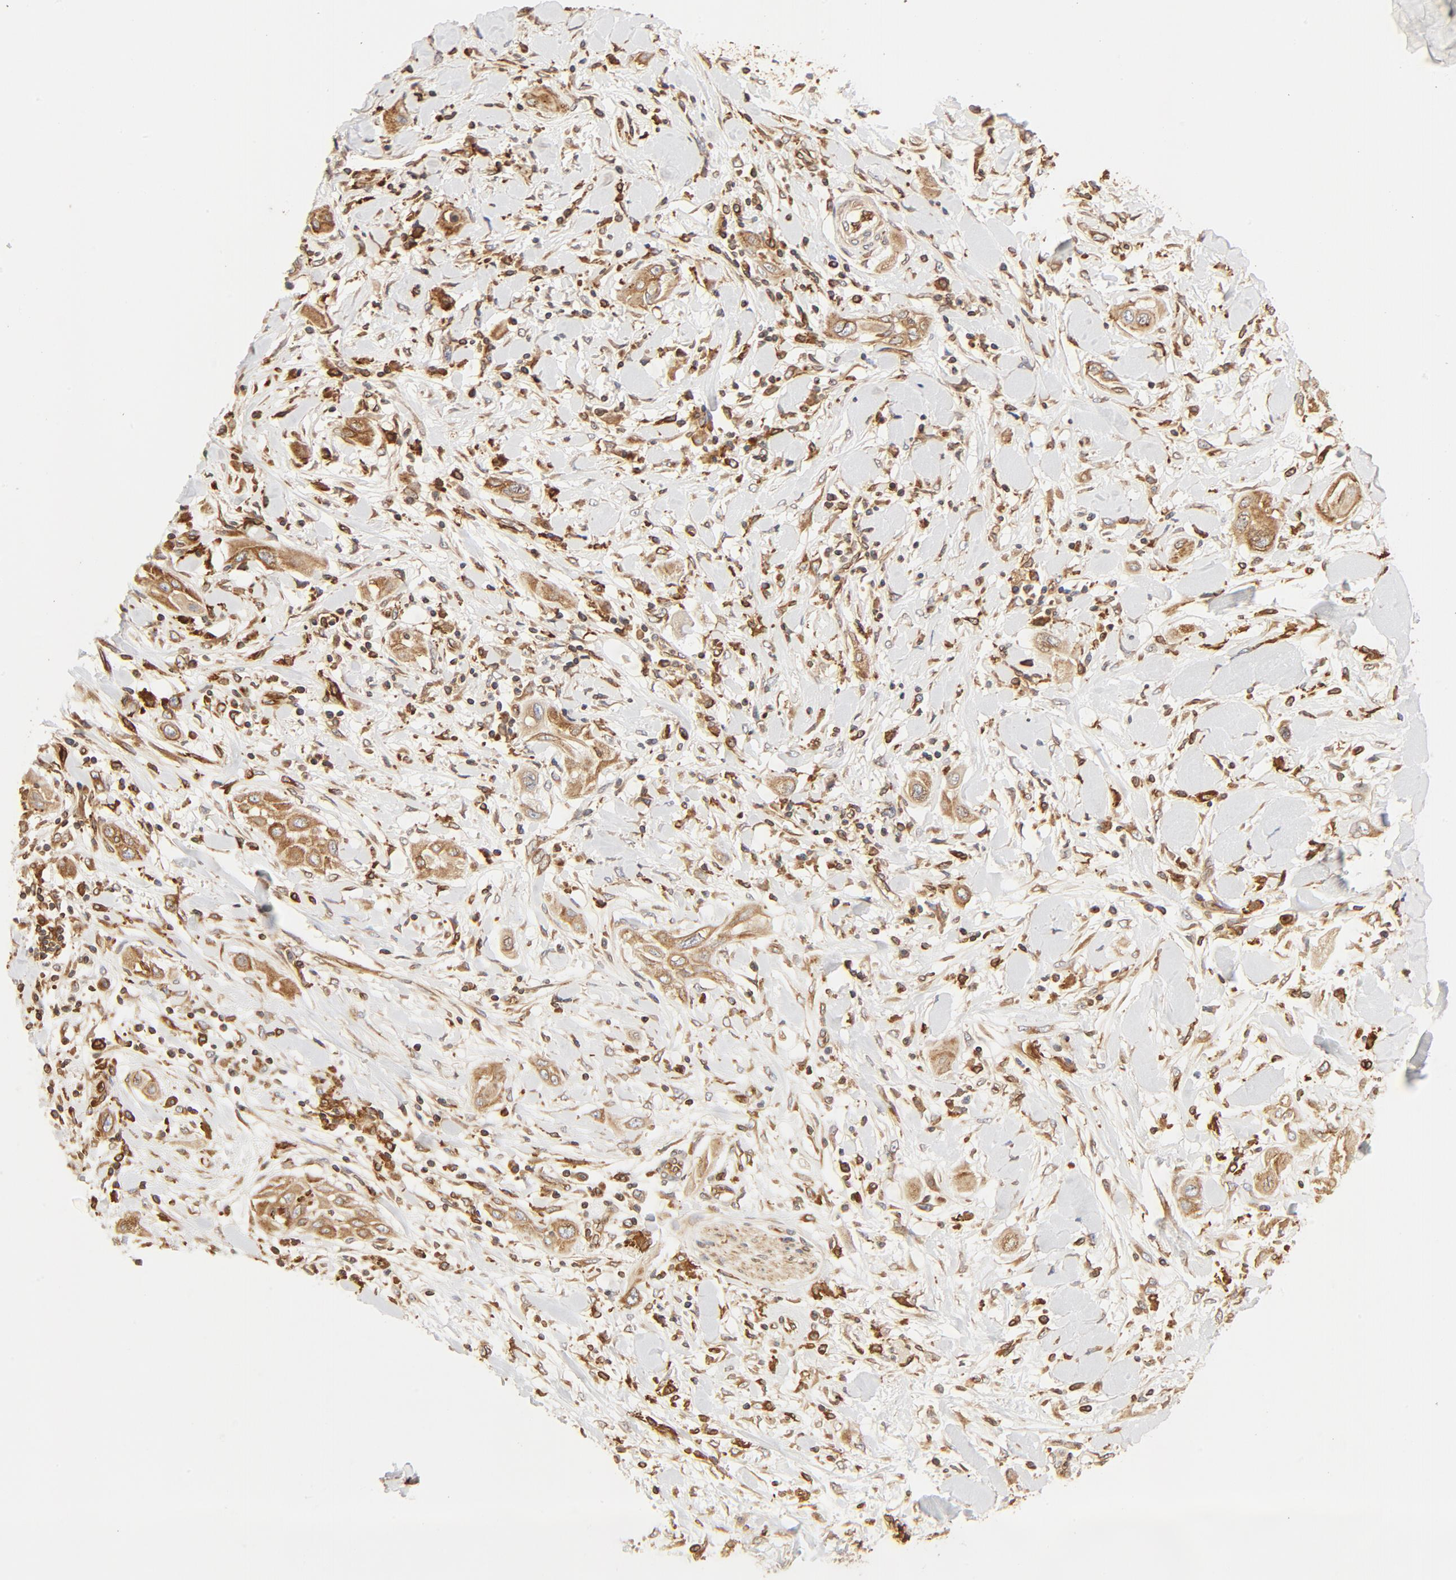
{"staining": {"intensity": "moderate", "quantity": ">75%", "location": "cytoplasmic/membranous"}, "tissue": "lung cancer", "cell_type": "Tumor cells", "image_type": "cancer", "snomed": [{"axis": "morphology", "description": "Squamous cell carcinoma, NOS"}, {"axis": "topography", "description": "Lung"}], "caption": "Lung cancer was stained to show a protein in brown. There is medium levels of moderate cytoplasmic/membranous expression in approximately >75% of tumor cells.", "gene": "BCAP31", "patient": {"sex": "female", "age": 47}}